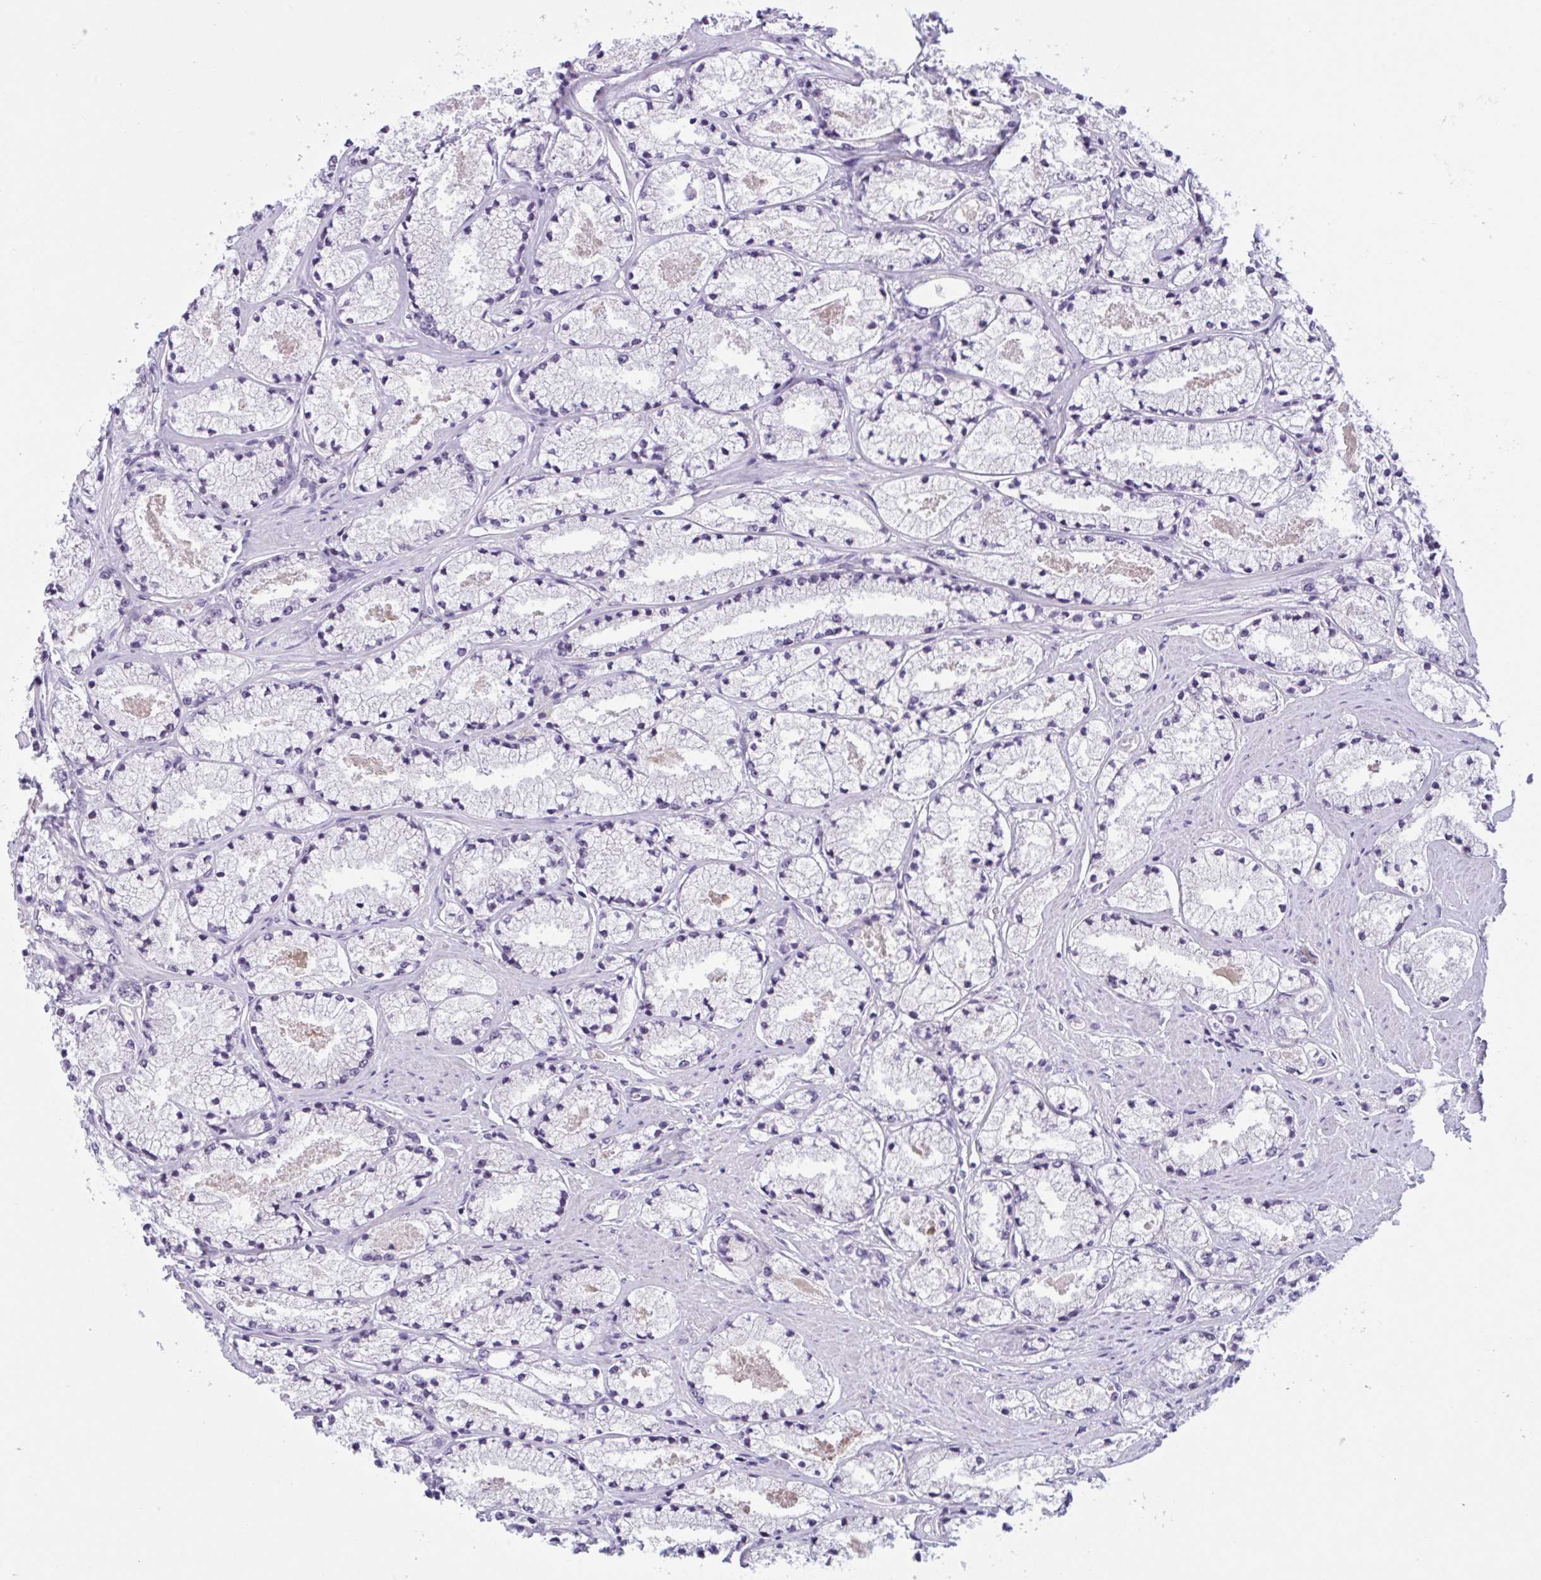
{"staining": {"intensity": "negative", "quantity": "none", "location": "none"}, "tissue": "prostate cancer", "cell_type": "Tumor cells", "image_type": "cancer", "snomed": [{"axis": "morphology", "description": "Adenocarcinoma, High grade"}, {"axis": "topography", "description": "Prostate"}], "caption": "Protein analysis of prostate high-grade adenocarcinoma demonstrates no significant expression in tumor cells.", "gene": "WNT9B", "patient": {"sex": "male", "age": 63}}